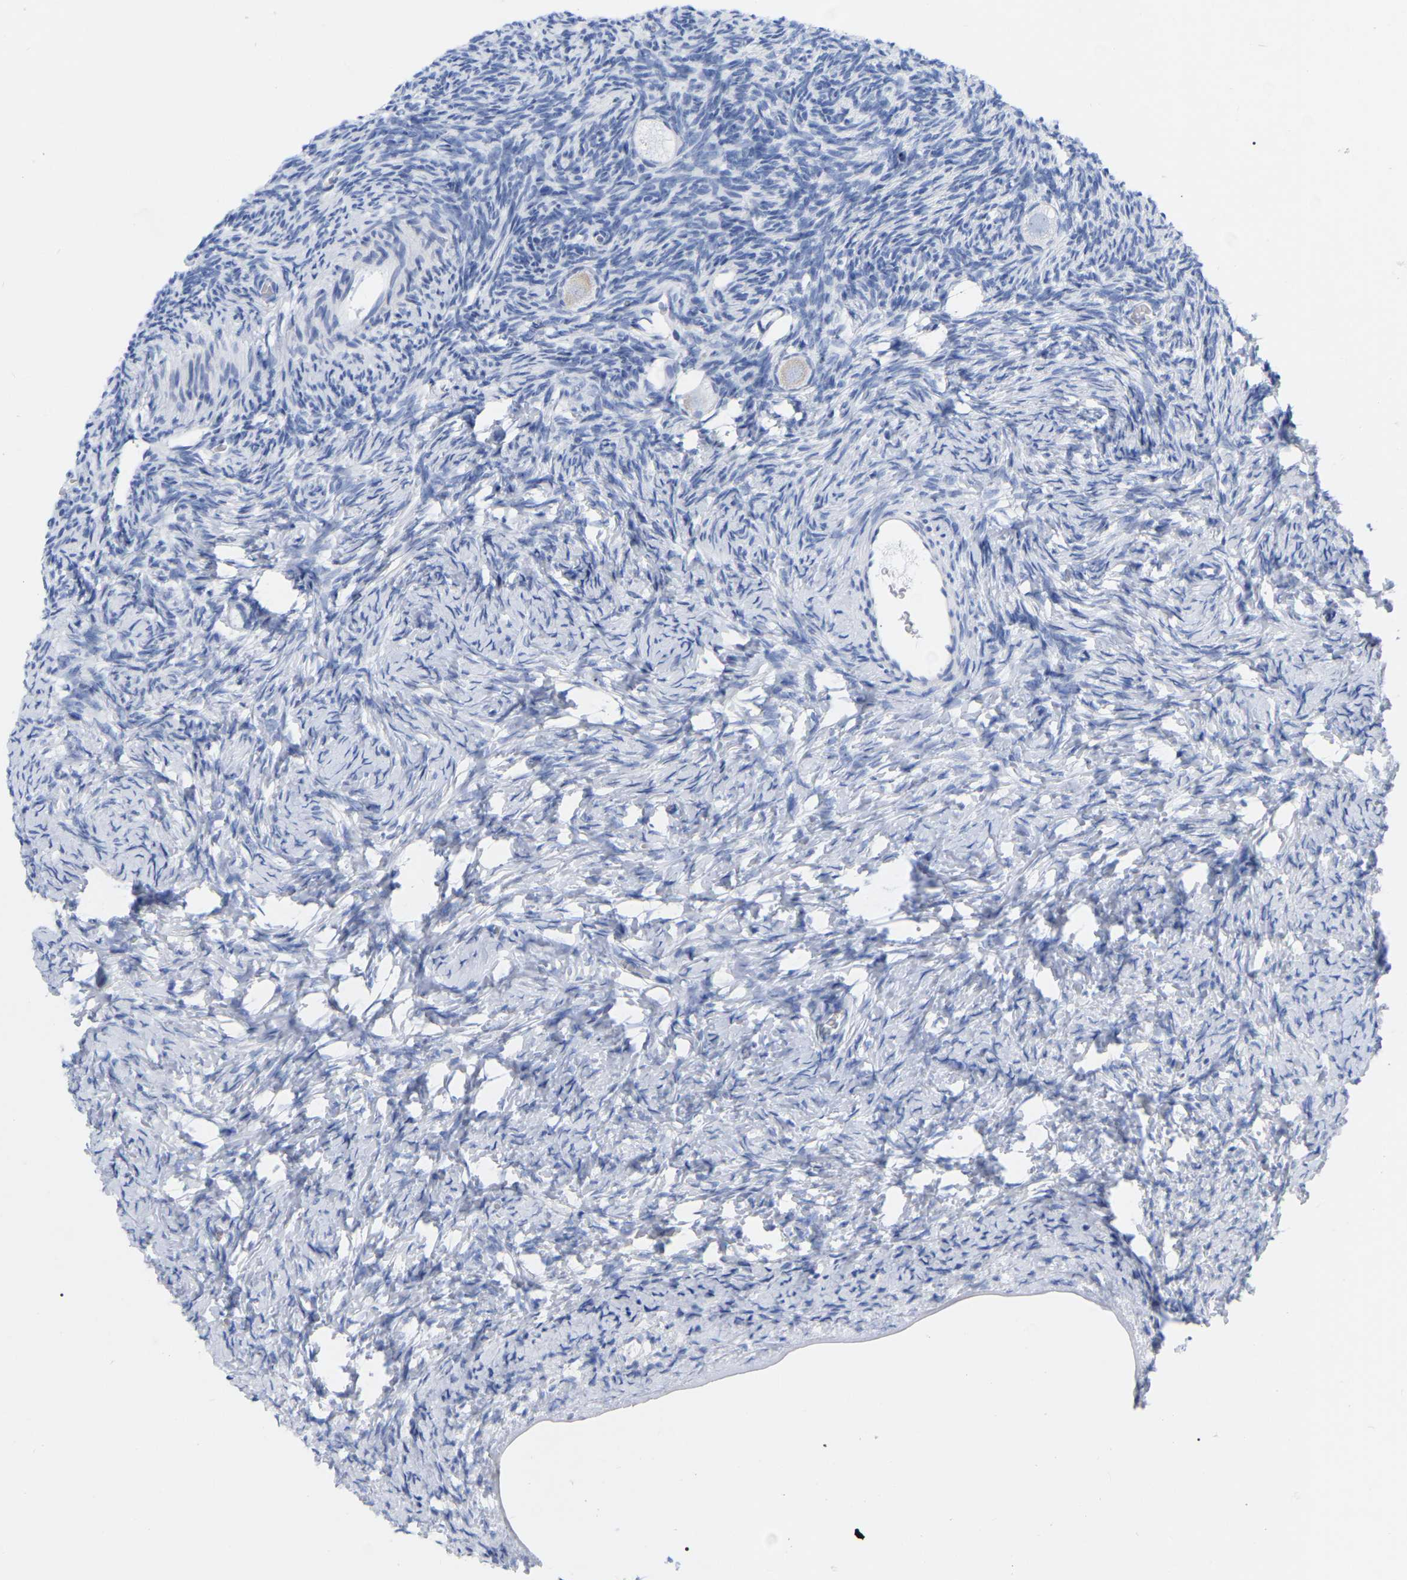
{"staining": {"intensity": "weak", "quantity": ">75%", "location": "cytoplasmic/membranous"}, "tissue": "ovary", "cell_type": "Follicle cells", "image_type": "normal", "snomed": [{"axis": "morphology", "description": "Normal tissue, NOS"}, {"axis": "topography", "description": "Ovary"}], "caption": "This is a photomicrograph of immunohistochemistry (IHC) staining of unremarkable ovary, which shows weak positivity in the cytoplasmic/membranous of follicle cells.", "gene": "ZNF629", "patient": {"sex": "female", "age": 27}}